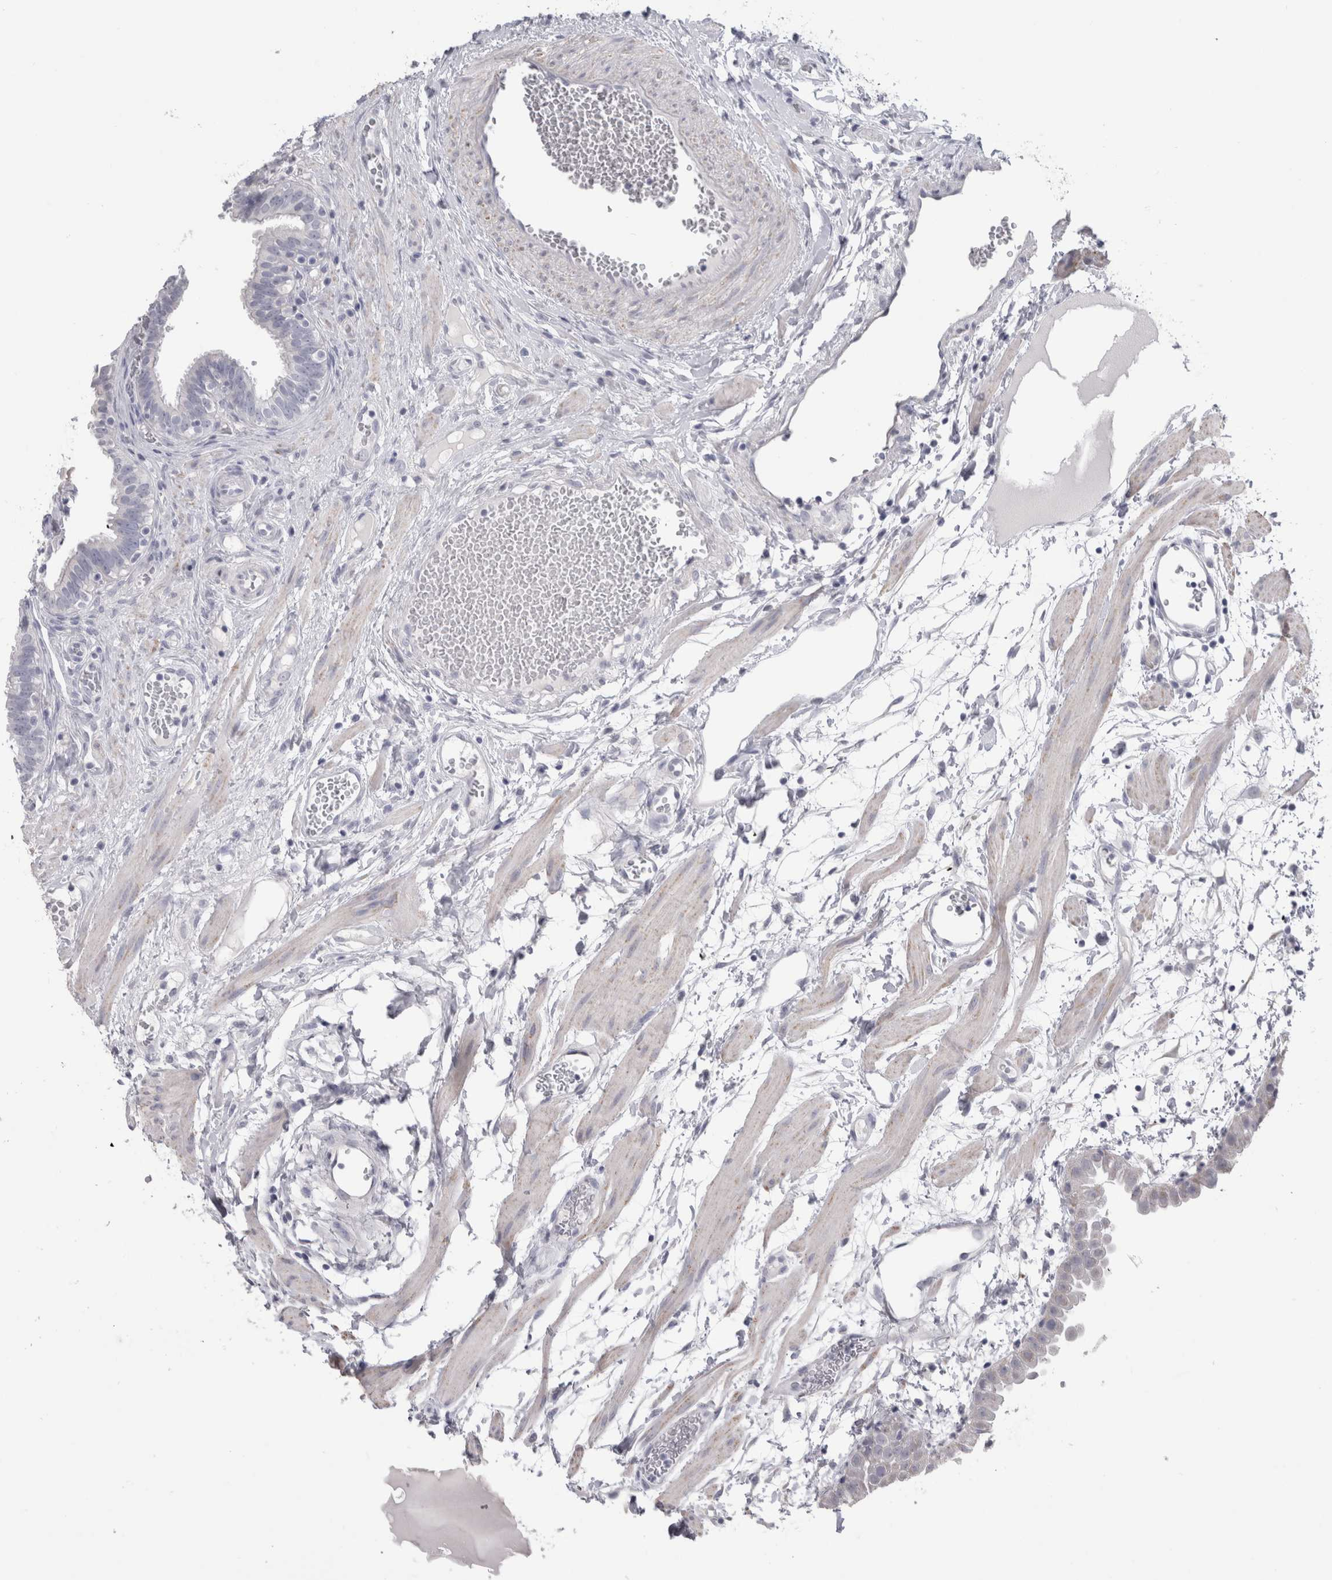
{"staining": {"intensity": "negative", "quantity": "none", "location": "none"}, "tissue": "fallopian tube", "cell_type": "Glandular cells", "image_type": "normal", "snomed": [{"axis": "morphology", "description": "Normal tissue, NOS"}, {"axis": "topography", "description": "Fallopian tube"}, {"axis": "topography", "description": "Placenta"}], "caption": "DAB immunohistochemical staining of normal human fallopian tube demonstrates no significant expression in glandular cells.", "gene": "MSMB", "patient": {"sex": "female", "age": 32}}